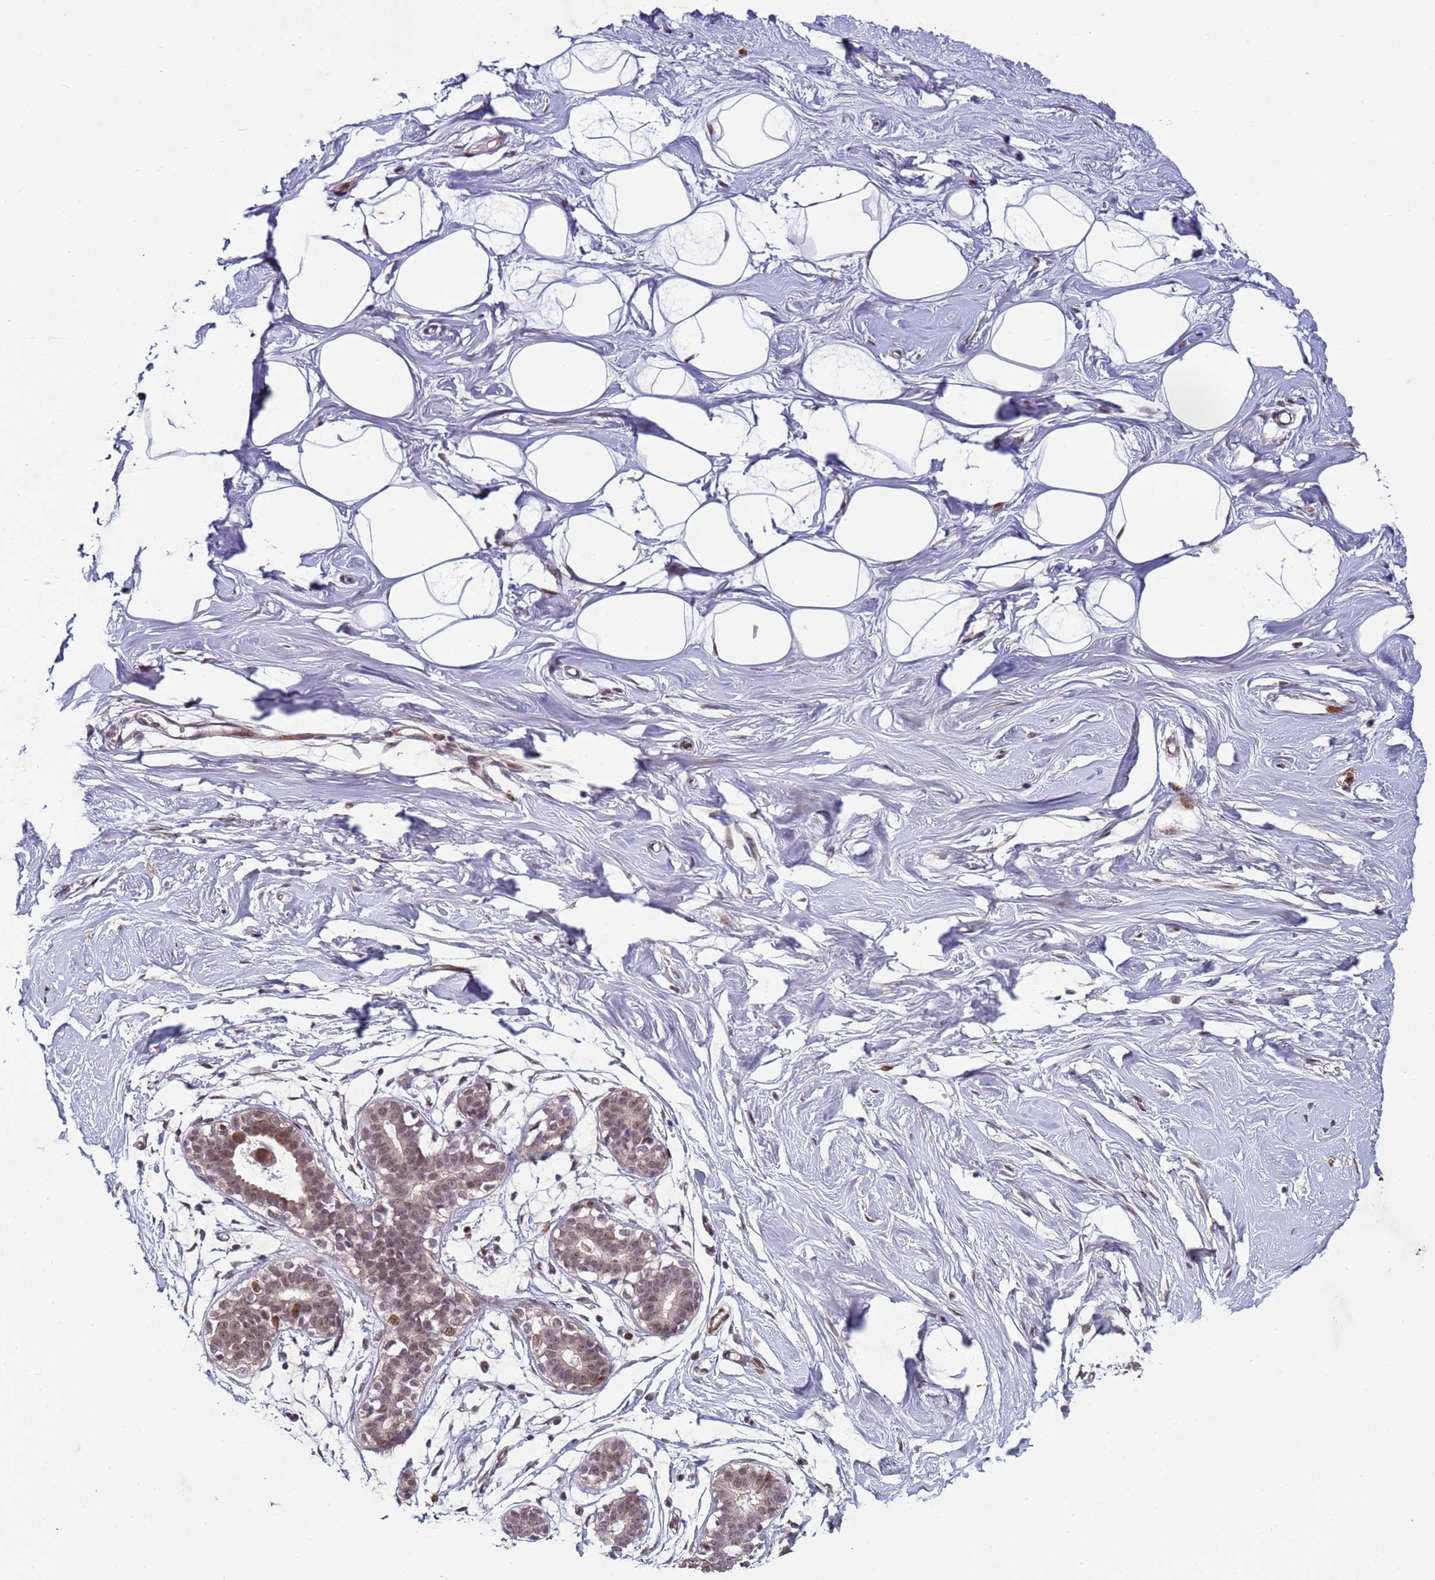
{"staining": {"intensity": "negative", "quantity": "none", "location": "none"}, "tissue": "breast", "cell_type": "Adipocytes", "image_type": "normal", "snomed": [{"axis": "morphology", "description": "Normal tissue, NOS"}, {"axis": "morphology", "description": "Adenoma, NOS"}, {"axis": "topography", "description": "Breast"}], "caption": "This micrograph is of benign breast stained with immunohistochemistry (IHC) to label a protein in brown with the nuclei are counter-stained blue. There is no positivity in adipocytes. (DAB (3,3'-diaminobenzidine) immunohistochemistry with hematoxylin counter stain).", "gene": "SHC3", "patient": {"sex": "female", "age": 23}}